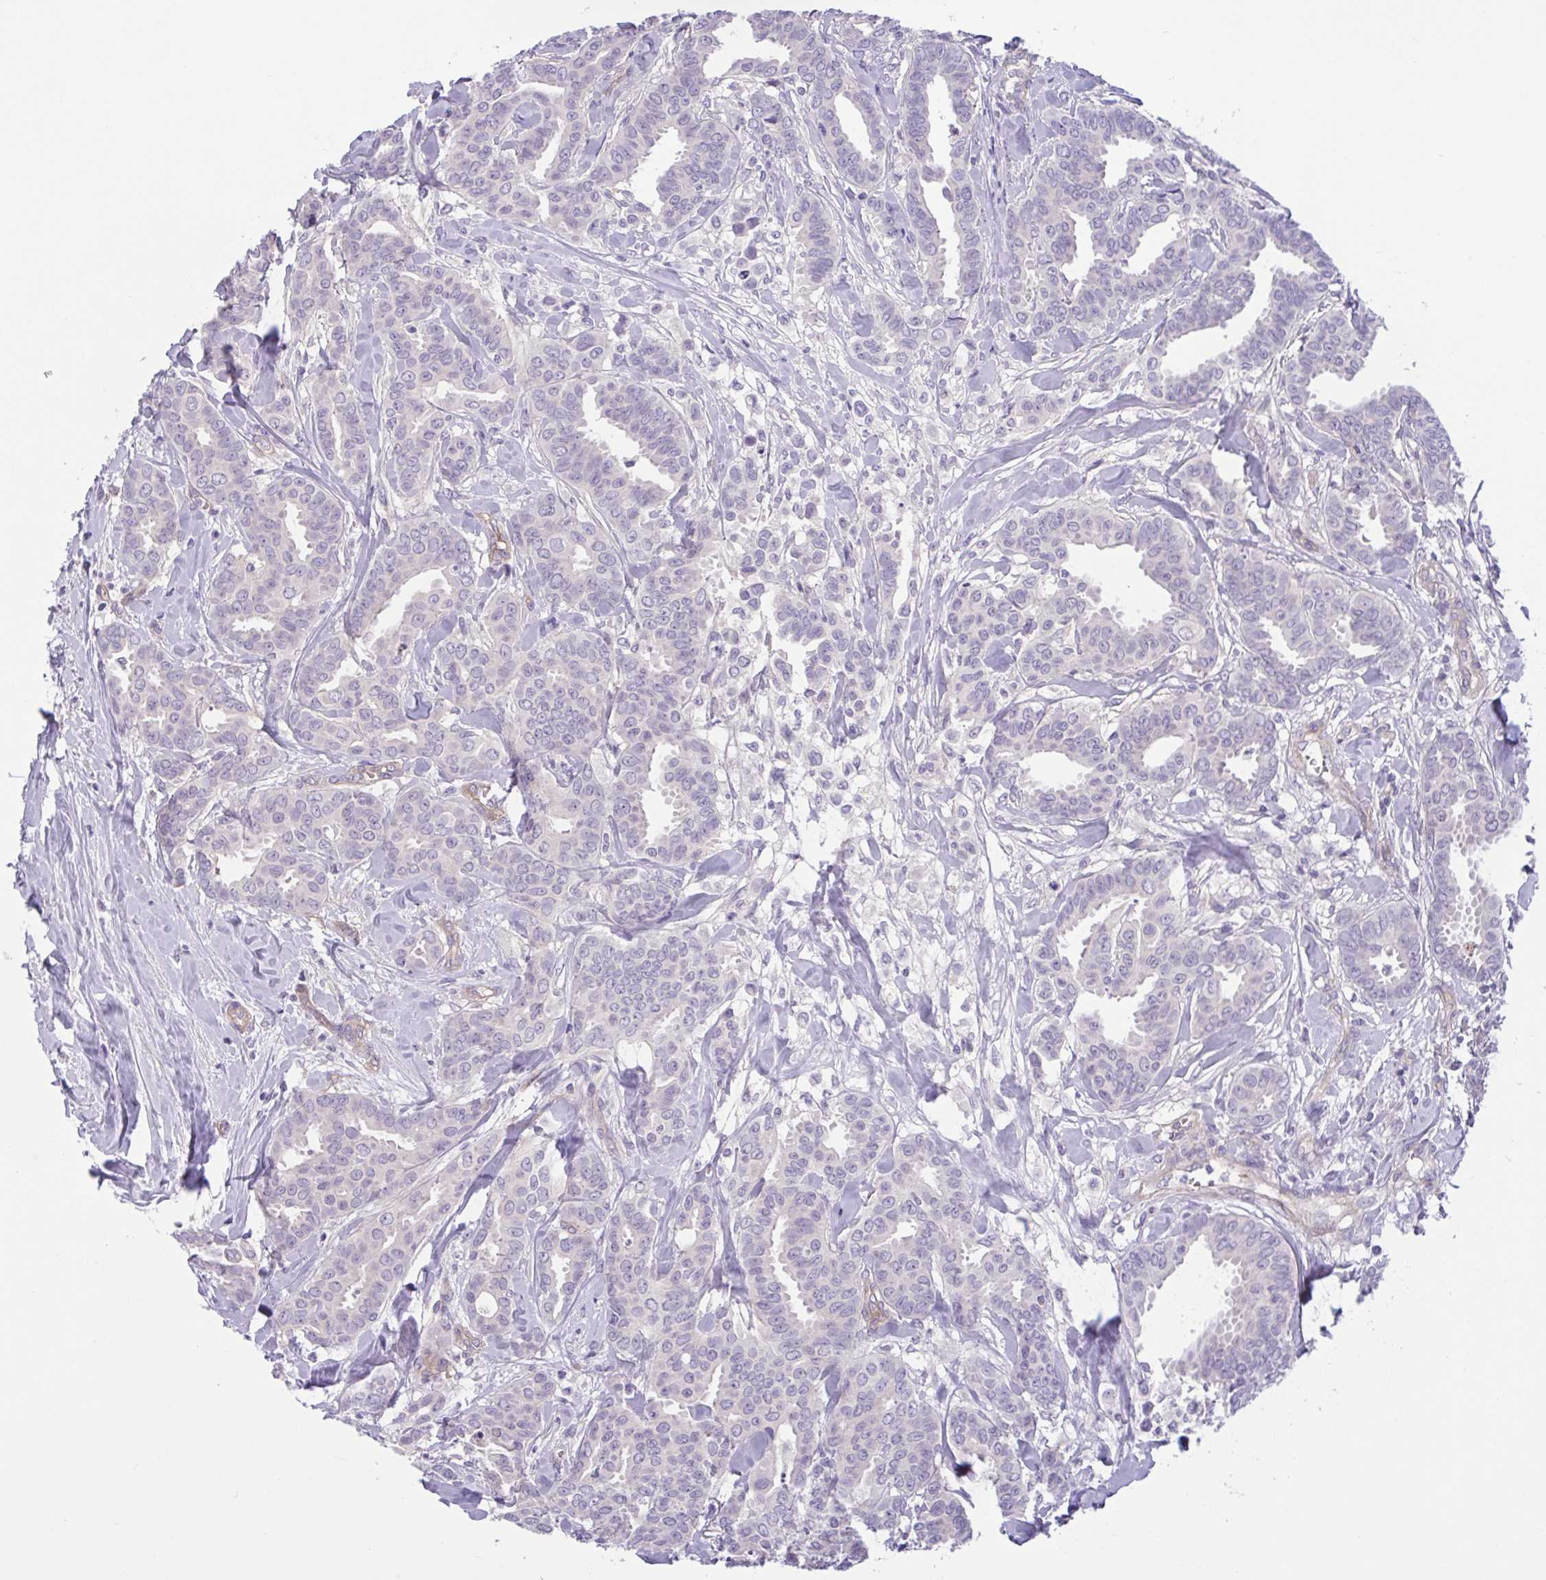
{"staining": {"intensity": "negative", "quantity": "none", "location": "none"}, "tissue": "breast cancer", "cell_type": "Tumor cells", "image_type": "cancer", "snomed": [{"axis": "morphology", "description": "Duct carcinoma"}, {"axis": "topography", "description": "Breast"}], "caption": "Immunohistochemistry (IHC) micrograph of neoplastic tissue: human intraductal carcinoma (breast) stained with DAB (3,3'-diaminobenzidine) exhibits no significant protein positivity in tumor cells. (DAB (3,3'-diaminobenzidine) IHC with hematoxylin counter stain).", "gene": "TTC7B", "patient": {"sex": "female", "age": 45}}